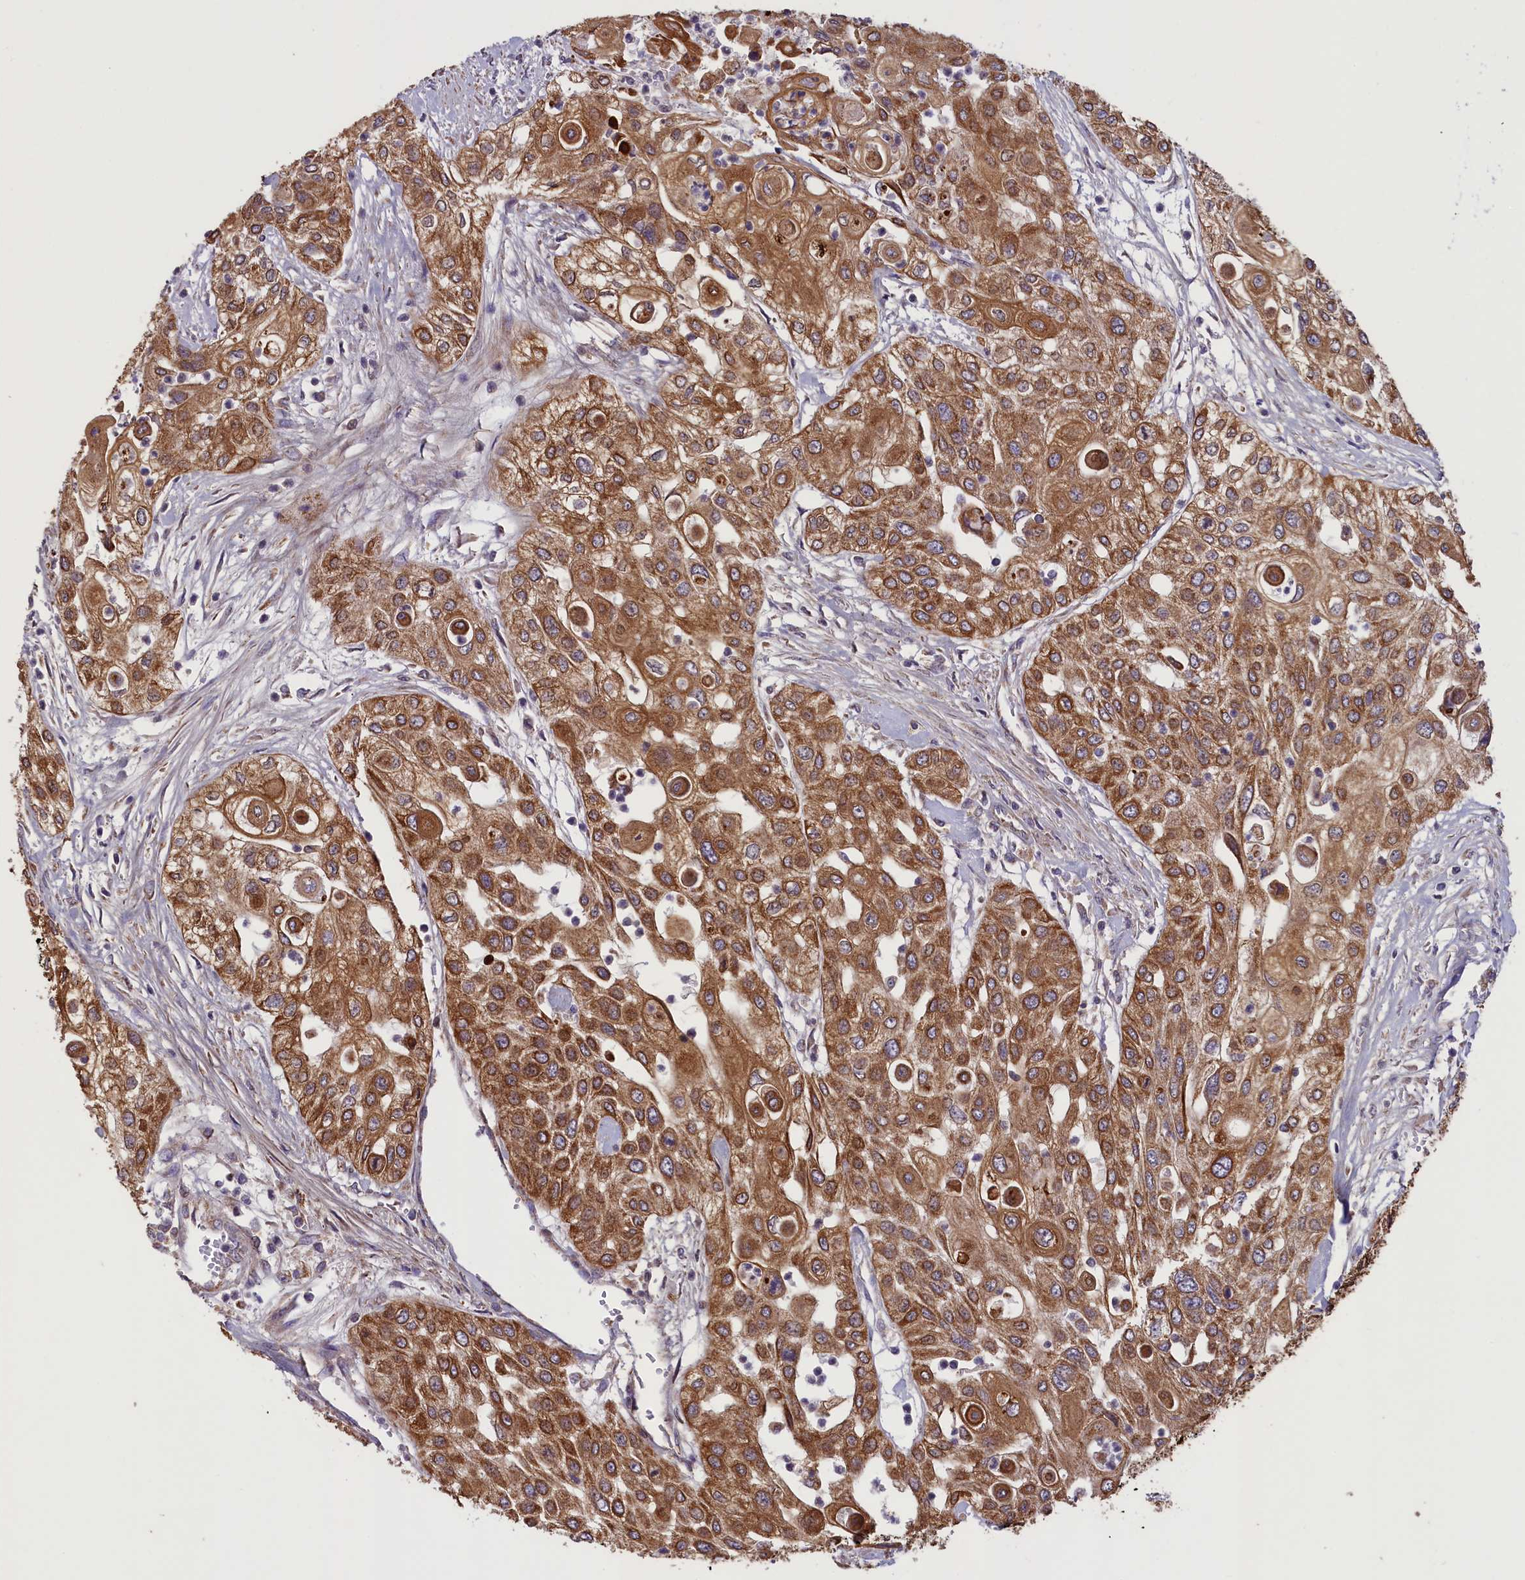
{"staining": {"intensity": "moderate", "quantity": ">75%", "location": "cytoplasmic/membranous"}, "tissue": "urothelial cancer", "cell_type": "Tumor cells", "image_type": "cancer", "snomed": [{"axis": "morphology", "description": "Urothelial carcinoma, High grade"}, {"axis": "topography", "description": "Urinary bladder"}], "caption": "A photomicrograph showing moderate cytoplasmic/membranous staining in approximately >75% of tumor cells in high-grade urothelial carcinoma, as visualized by brown immunohistochemical staining.", "gene": "ACAD8", "patient": {"sex": "female", "age": 79}}